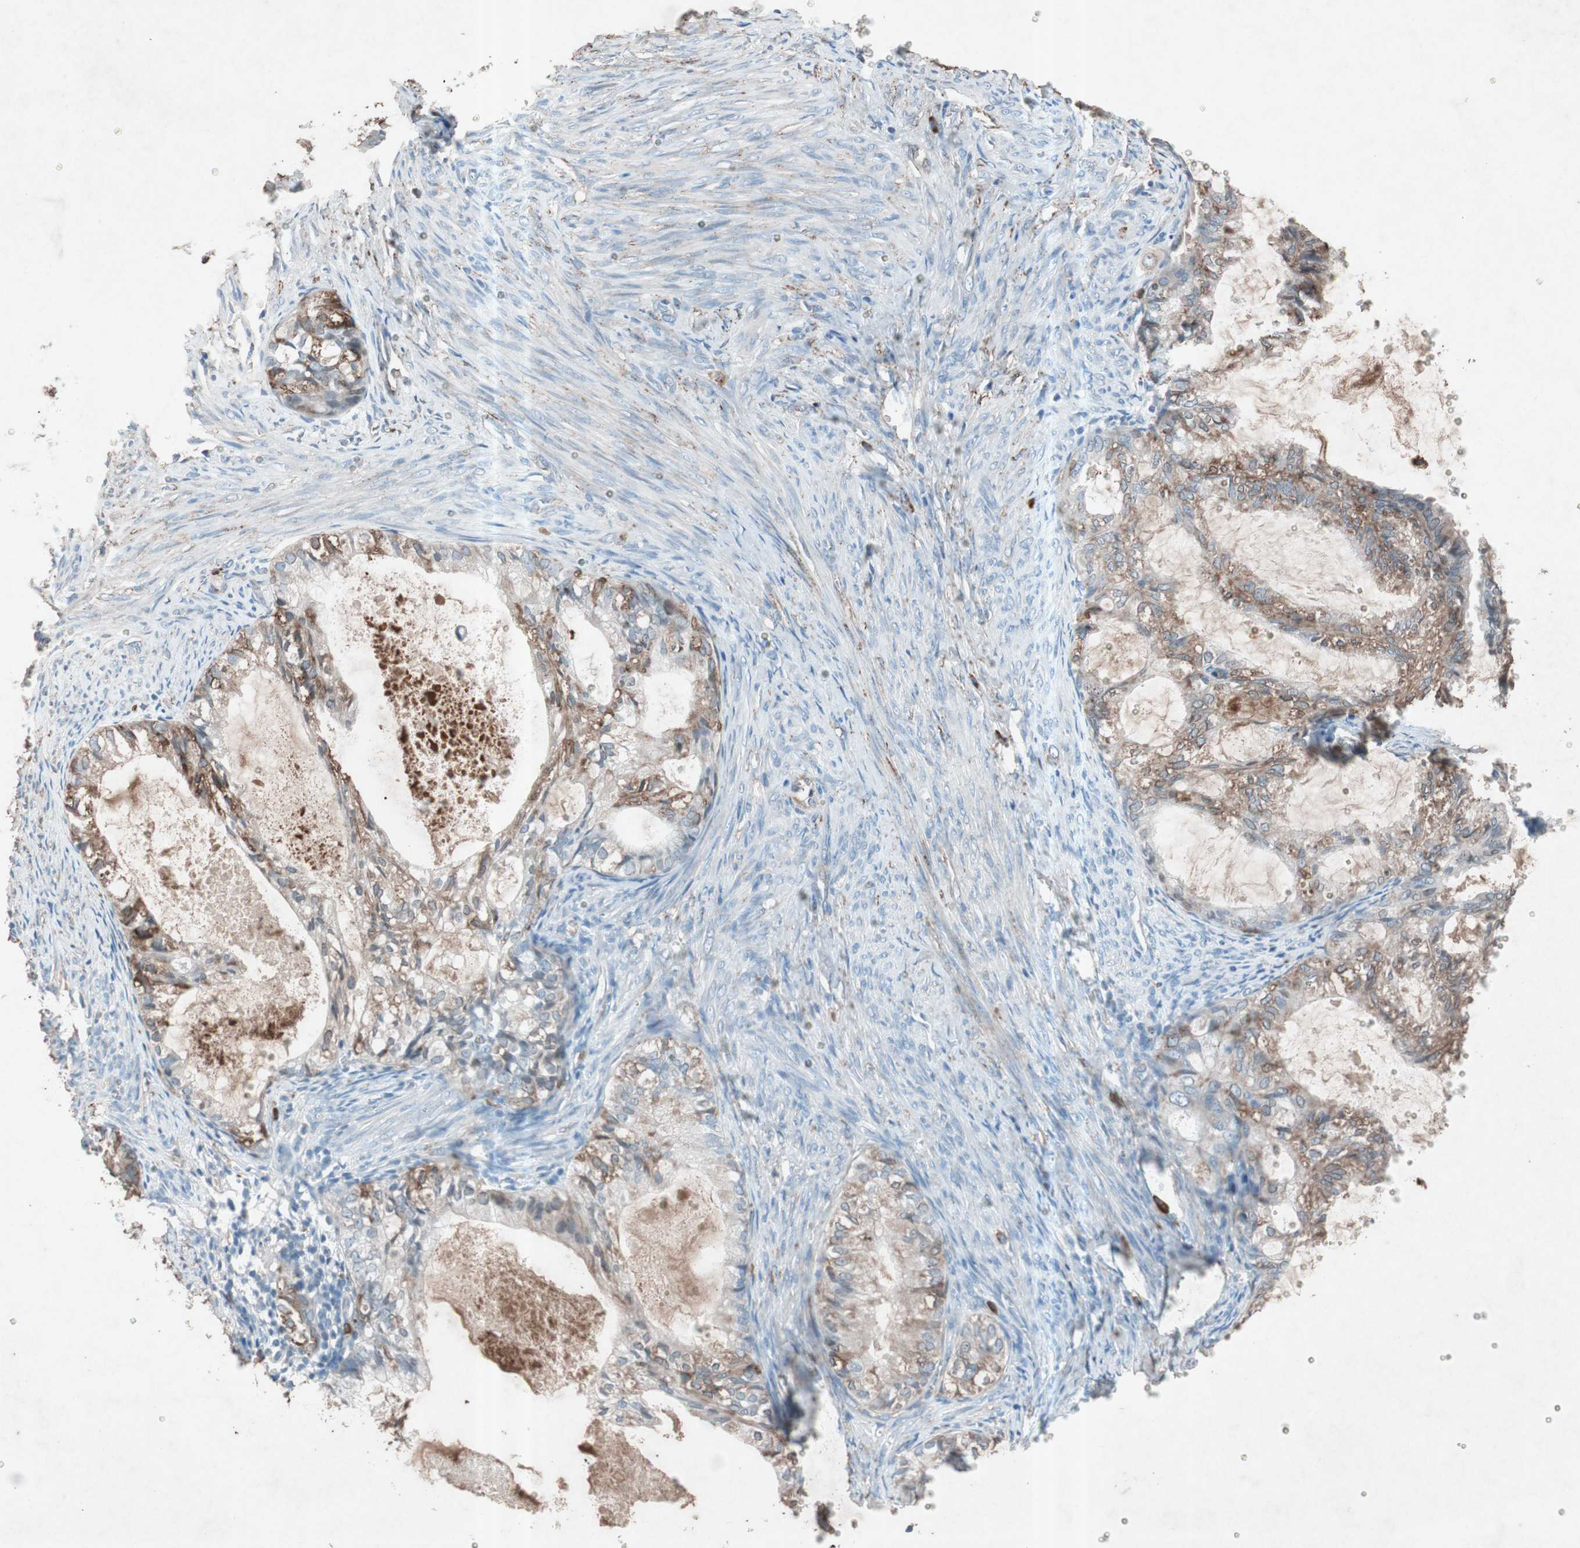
{"staining": {"intensity": "moderate", "quantity": "25%-75%", "location": "cytoplasmic/membranous"}, "tissue": "cervical cancer", "cell_type": "Tumor cells", "image_type": "cancer", "snomed": [{"axis": "morphology", "description": "Normal tissue, NOS"}, {"axis": "morphology", "description": "Adenocarcinoma, NOS"}, {"axis": "topography", "description": "Cervix"}, {"axis": "topography", "description": "Endometrium"}], "caption": "There is medium levels of moderate cytoplasmic/membranous positivity in tumor cells of cervical adenocarcinoma, as demonstrated by immunohistochemical staining (brown color).", "gene": "GRB7", "patient": {"sex": "female", "age": 86}}